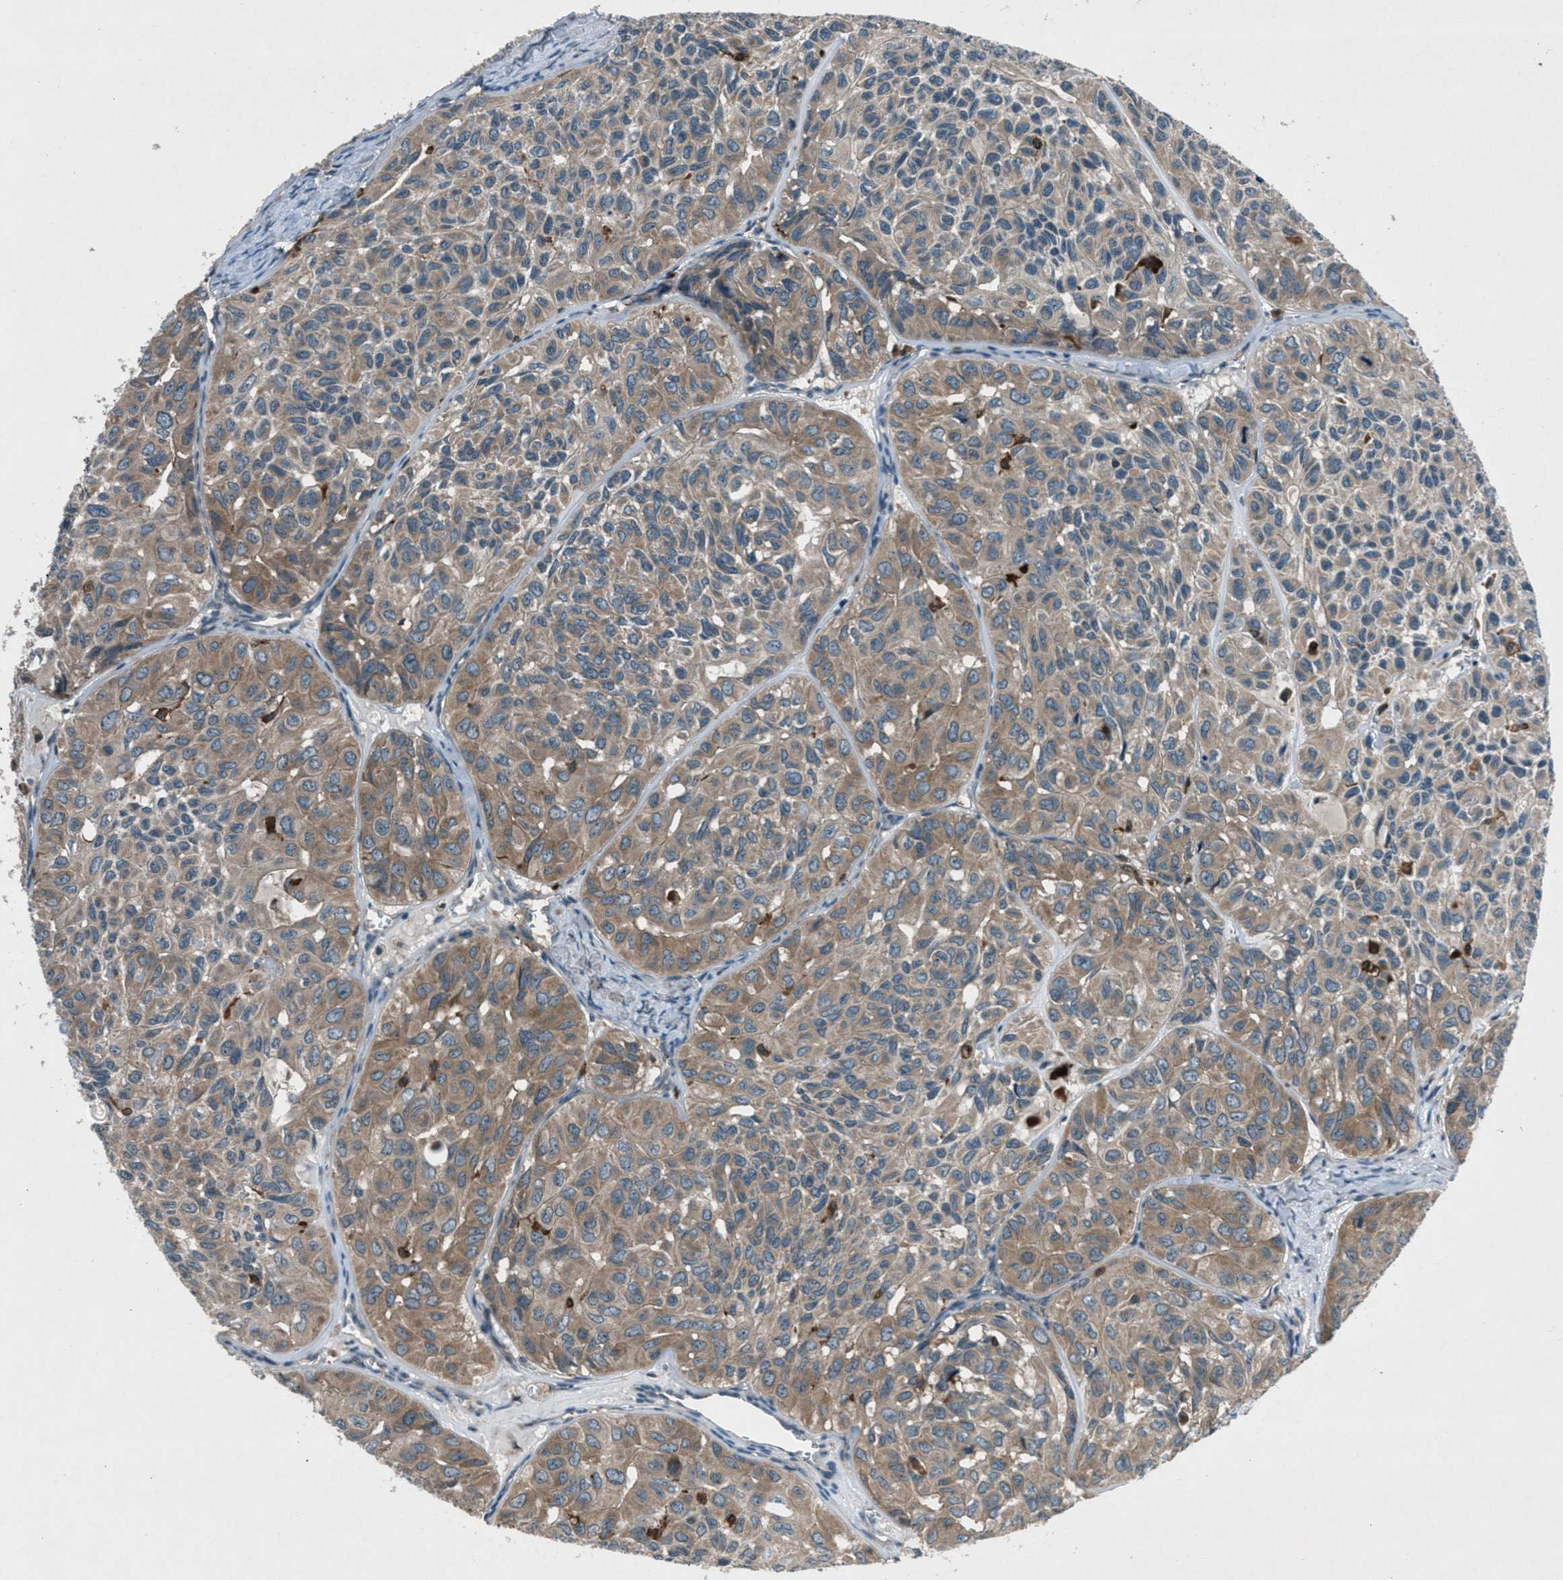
{"staining": {"intensity": "moderate", "quantity": ">75%", "location": "cytoplasmic/membranous"}, "tissue": "head and neck cancer", "cell_type": "Tumor cells", "image_type": "cancer", "snomed": [{"axis": "morphology", "description": "Adenocarcinoma, NOS"}, {"axis": "topography", "description": "Salivary gland, NOS"}, {"axis": "topography", "description": "Head-Neck"}], "caption": "Immunohistochemical staining of human head and neck adenocarcinoma shows moderate cytoplasmic/membranous protein expression in about >75% of tumor cells.", "gene": "EPSTI1", "patient": {"sex": "female", "age": 76}}